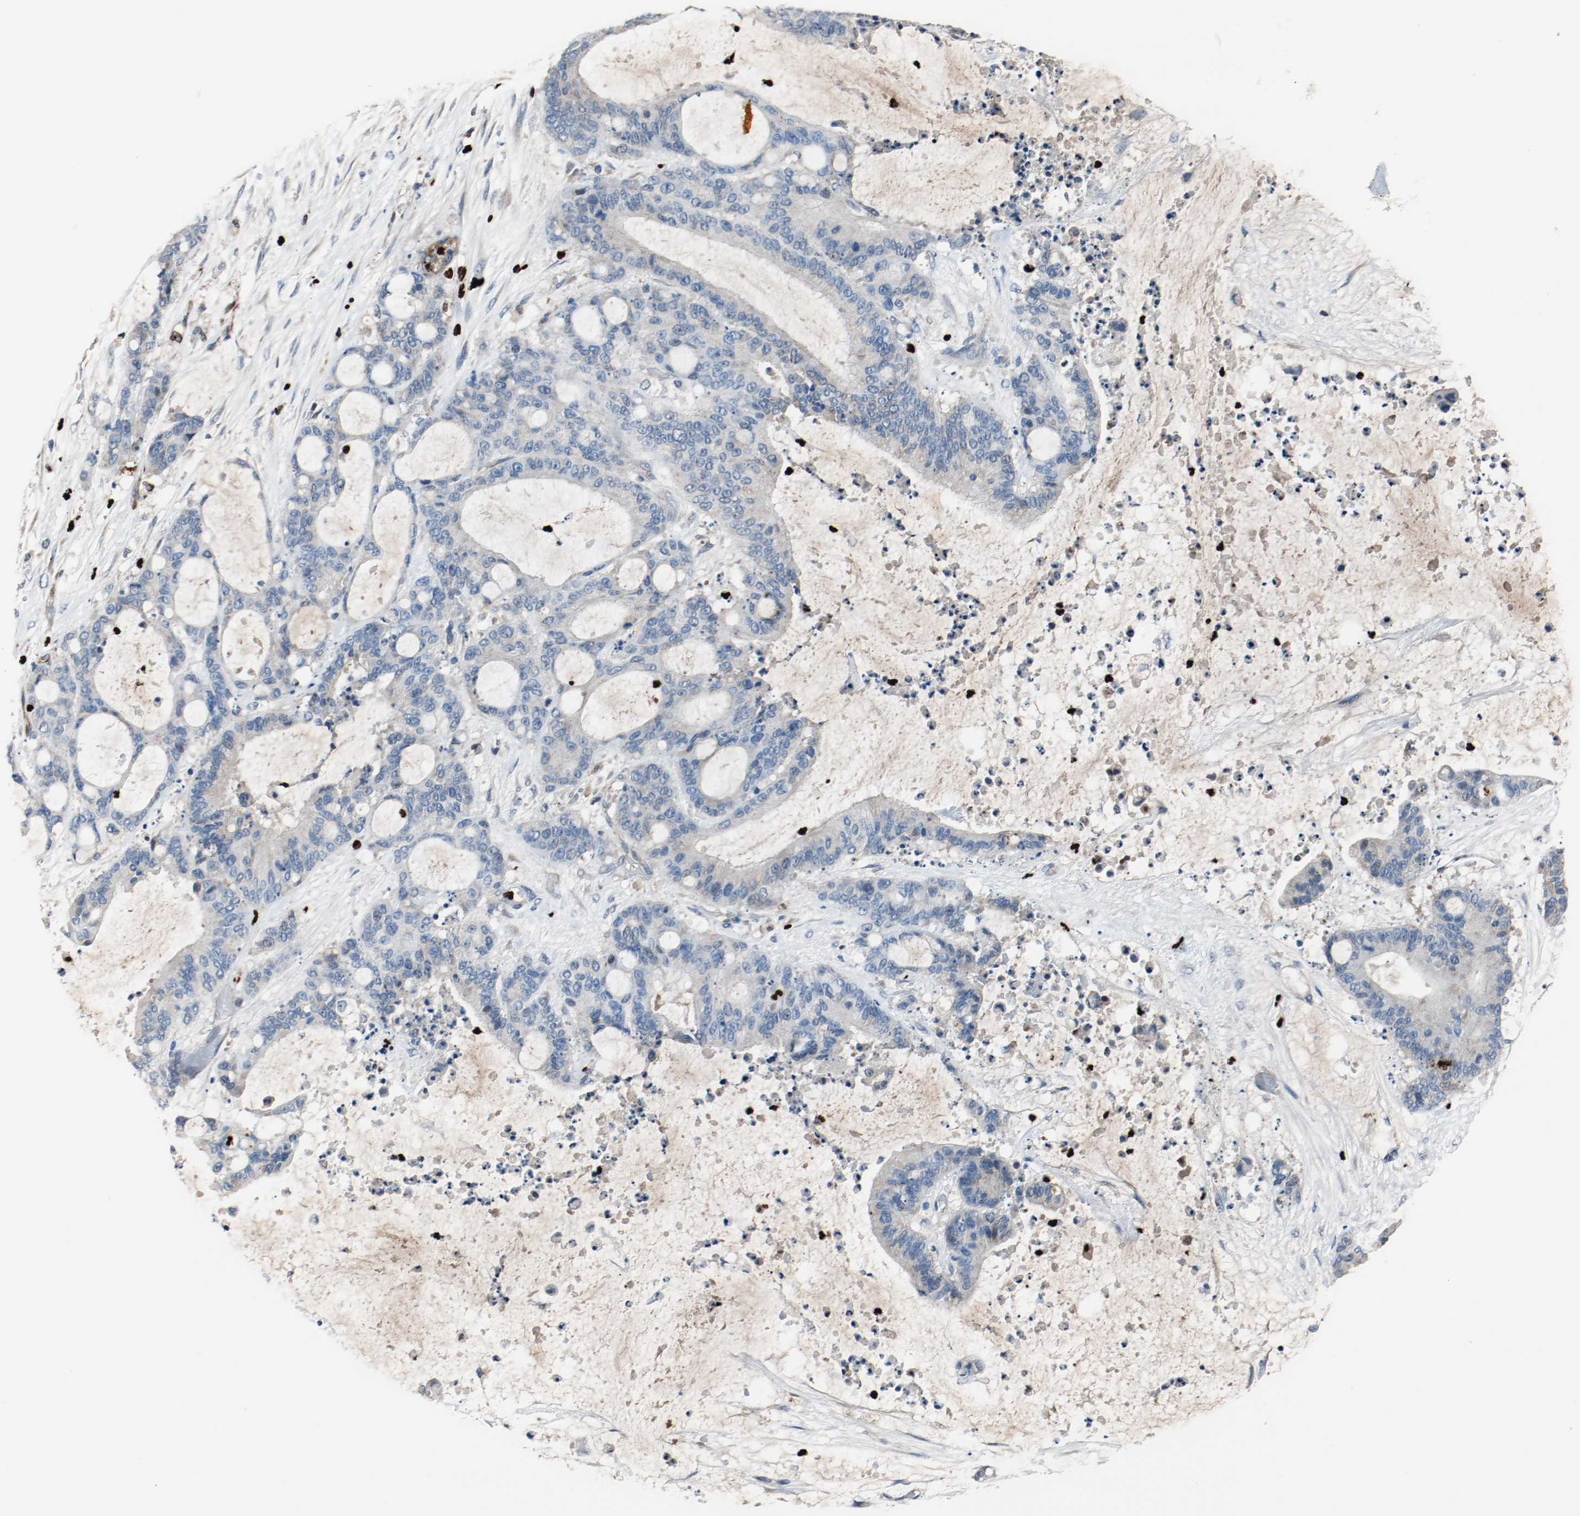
{"staining": {"intensity": "weak", "quantity": "<25%", "location": "cytoplasmic/membranous"}, "tissue": "liver cancer", "cell_type": "Tumor cells", "image_type": "cancer", "snomed": [{"axis": "morphology", "description": "Cholangiocarcinoma"}, {"axis": "topography", "description": "Liver"}], "caption": "IHC micrograph of neoplastic tissue: liver cancer (cholangiocarcinoma) stained with DAB (3,3'-diaminobenzidine) exhibits no significant protein expression in tumor cells.", "gene": "BLK", "patient": {"sex": "female", "age": 73}}